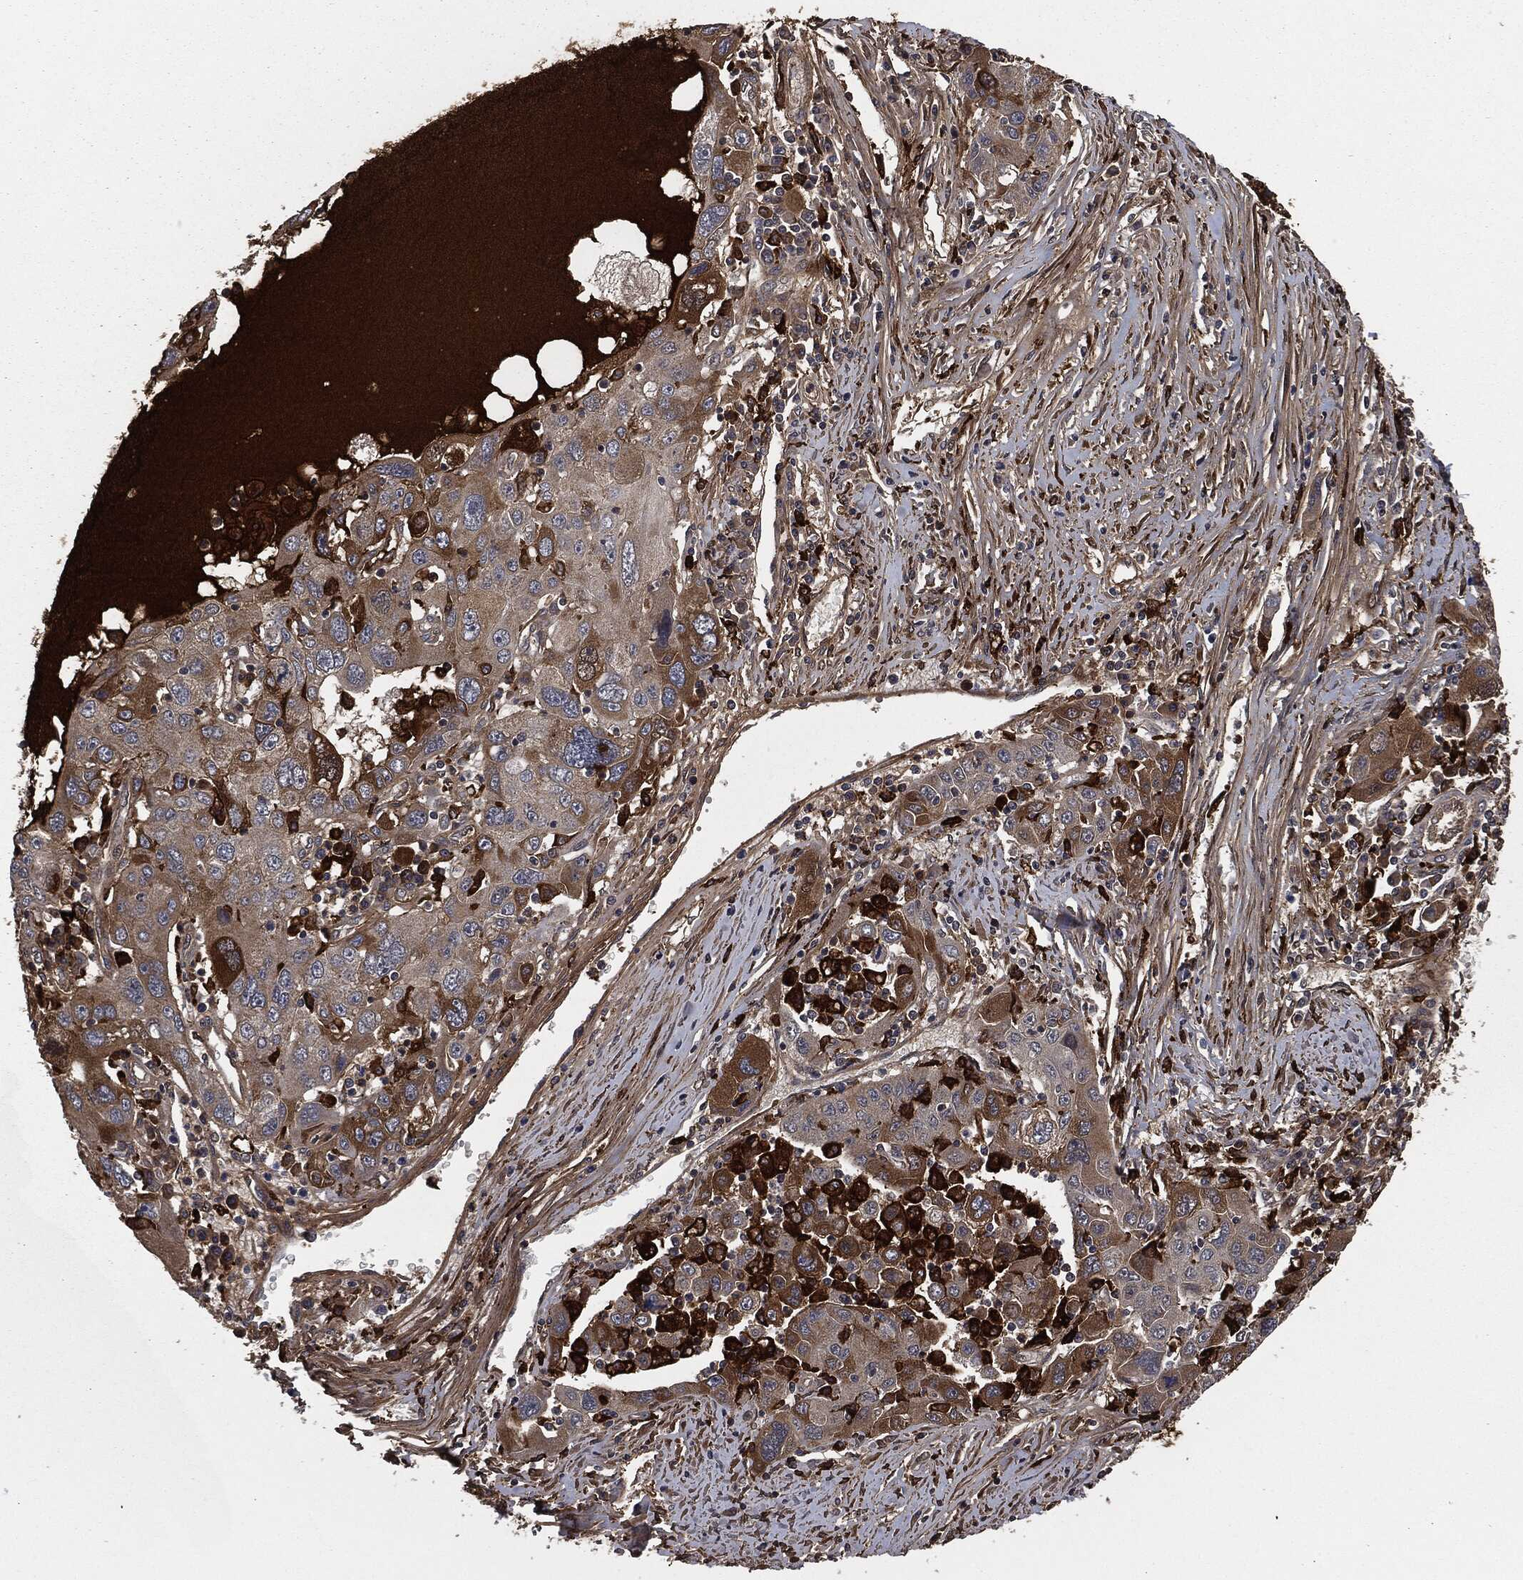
{"staining": {"intensity": "moderate", "quantity": "<25%", "location": "cytoplasmic/membranous"}, "tissue": "stomach cancer", "cell_type": "Tumor cells", "image_type": "cancer", "snomed": [{"axis": "morphology", "description": "Adenocarcinoma, NOS"}, {"axis": "topography", "description": "Stomach"}], "caption": "Protein staining of stomach cancer tissue exhibits moderate cytoplasmic/membranous expression in approximately <25% of tumor cells. (Stains: DAB (3,3'-diaminobenzidine) in brown, nuclei in blue, Microscopy: brightfield microscopy at high magnification).", "gene": "CRABP2", "patient": {"sex": "male", "age": 56}}